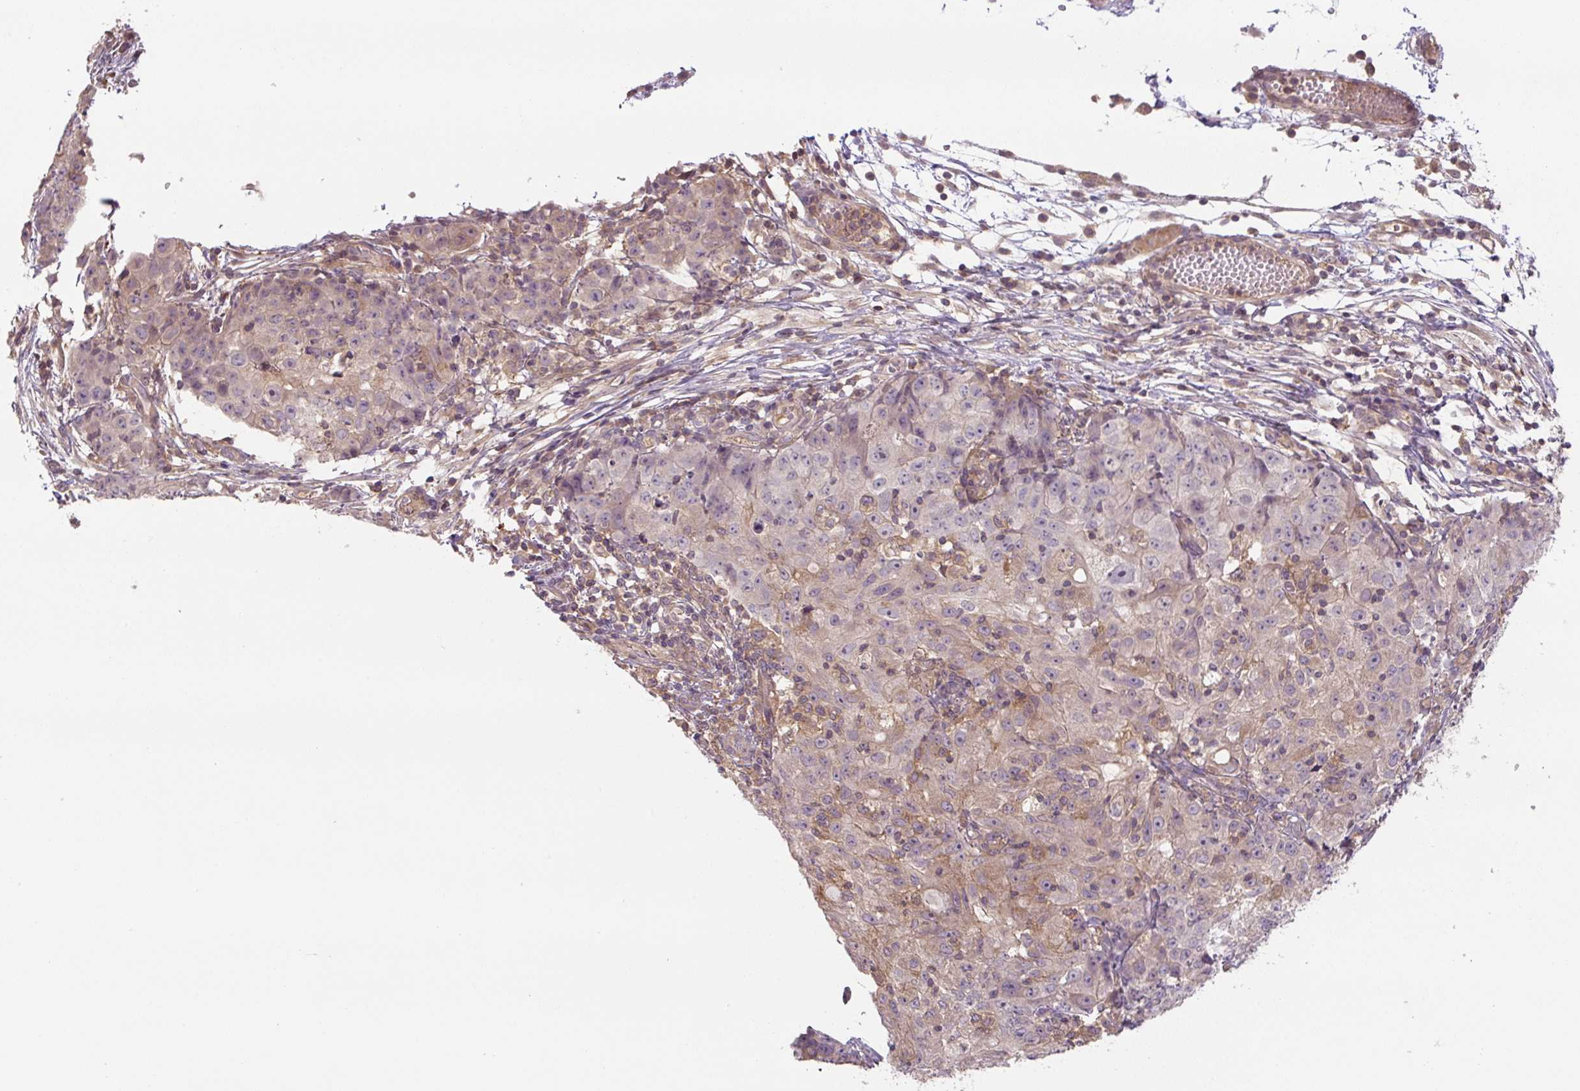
{"staining": {"intensity": "weak", "quantity": "<25%", "location": "cytoplasmic/membranous"}, "tissue": "ovarian cancer", "cell_type": "Tumor cells", "image_type": "cancer", "snomed": [{"axis": "morphology", "description": "Carcinoma, endometroid"}, {"axis": "topography", "description": "Ovary"}], "caption": "This is an immunohistochemistry micrograph of ovarian endometroid carcinoma. There is no positivity in tumor cells.", "gene": "C2orf73", "patient": {"sex": "female", "age": 42}}